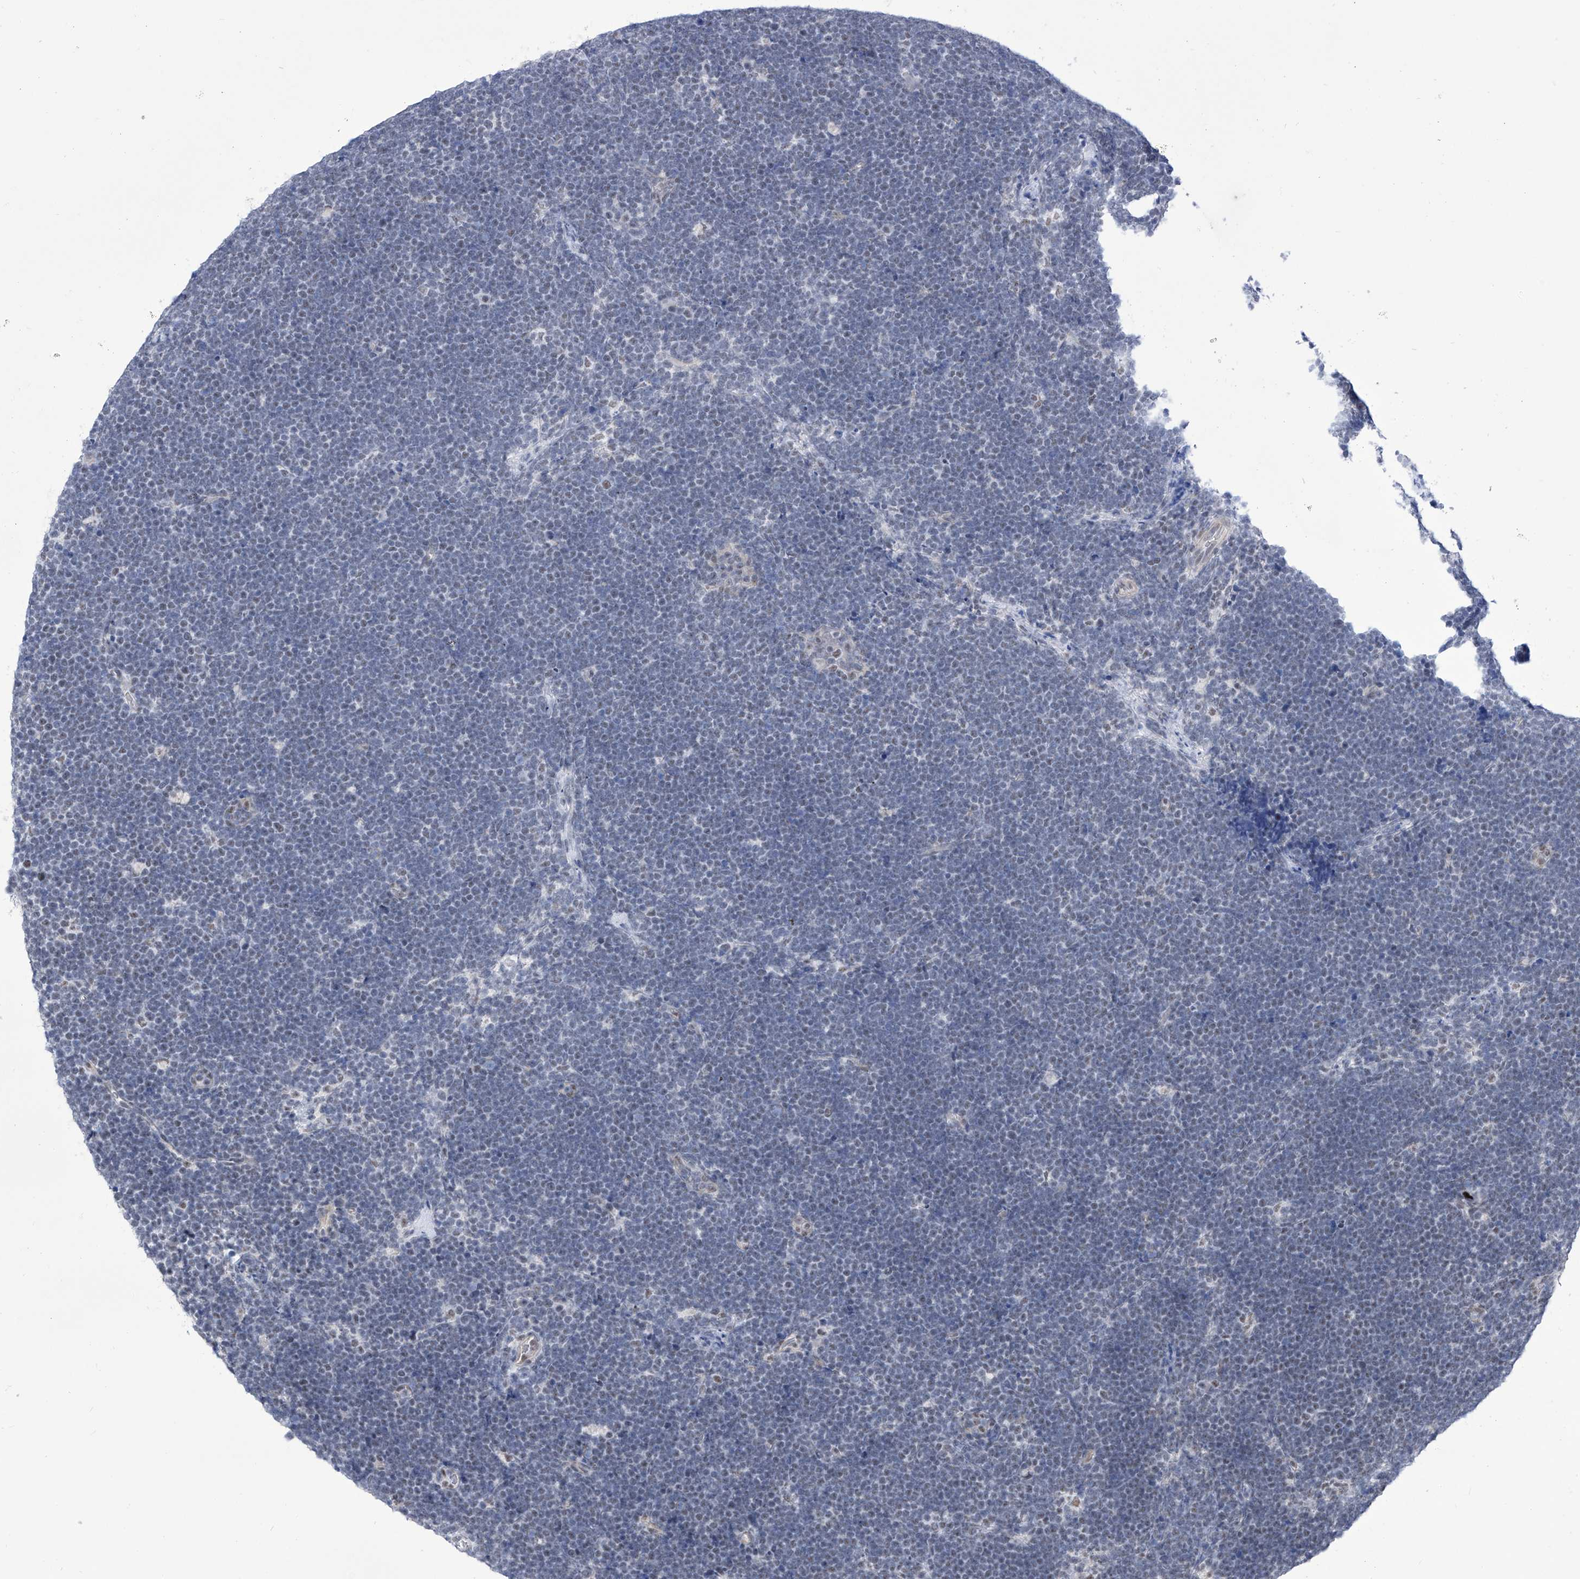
{"staining": {"intensity": "negative", "quantity": "none", "location": "none"}, "tissue": "lymphoma", "cell_type": "Tumor cells", "image_type": "cancer", "snomed": [{"axis": "morphology", "description": "Malignant lymphoma, non-Hodgkin's type, High grade"}, {"axis": "topography", "description": "Lymph node"}], "caption": "This is a micrograph of immunohistochemistry staining of high-grade malignant lymphoma, non-Hodgkin's type, which shows no expression in tumor cells.", "gene": "SART1", "patient": {"sex": "male", "age": 13}}